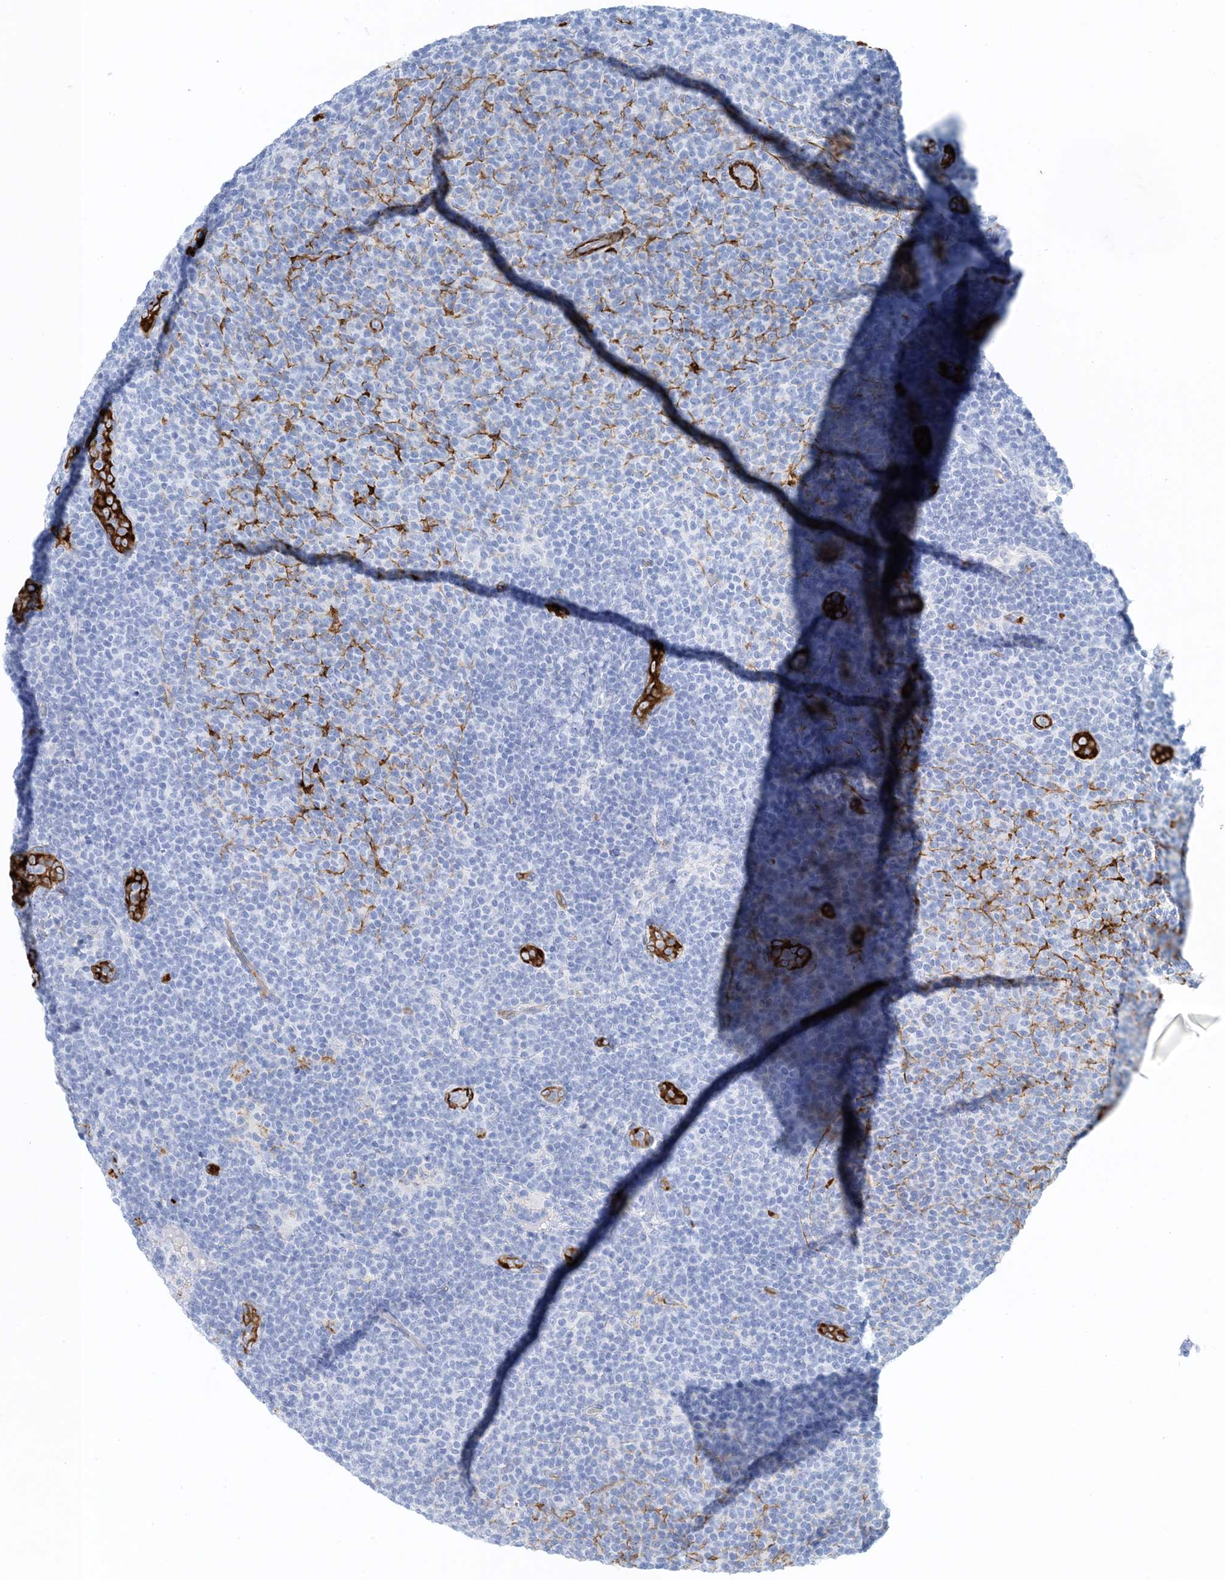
{"staining": {"intensity": "negative", "quantity": "none", "location": "none"}, "tissue": "lymphoma", "cell_type": "Tumor cells", "image_type": "cancer", "snomed": [{"axis": "morphology", "description": "Malignant lymphoma, non-Hodgkin's type, Low grade"}, {"axis": "topography", "description": "Lymph node"}], "caption": "An immunohistochemistry (IHC) micrograph of lymphoma is shown. There is no staining in tumor cells of lymphoma.", "gene": "SHANK1", "patient": {"sex": "male", "age": 66}}